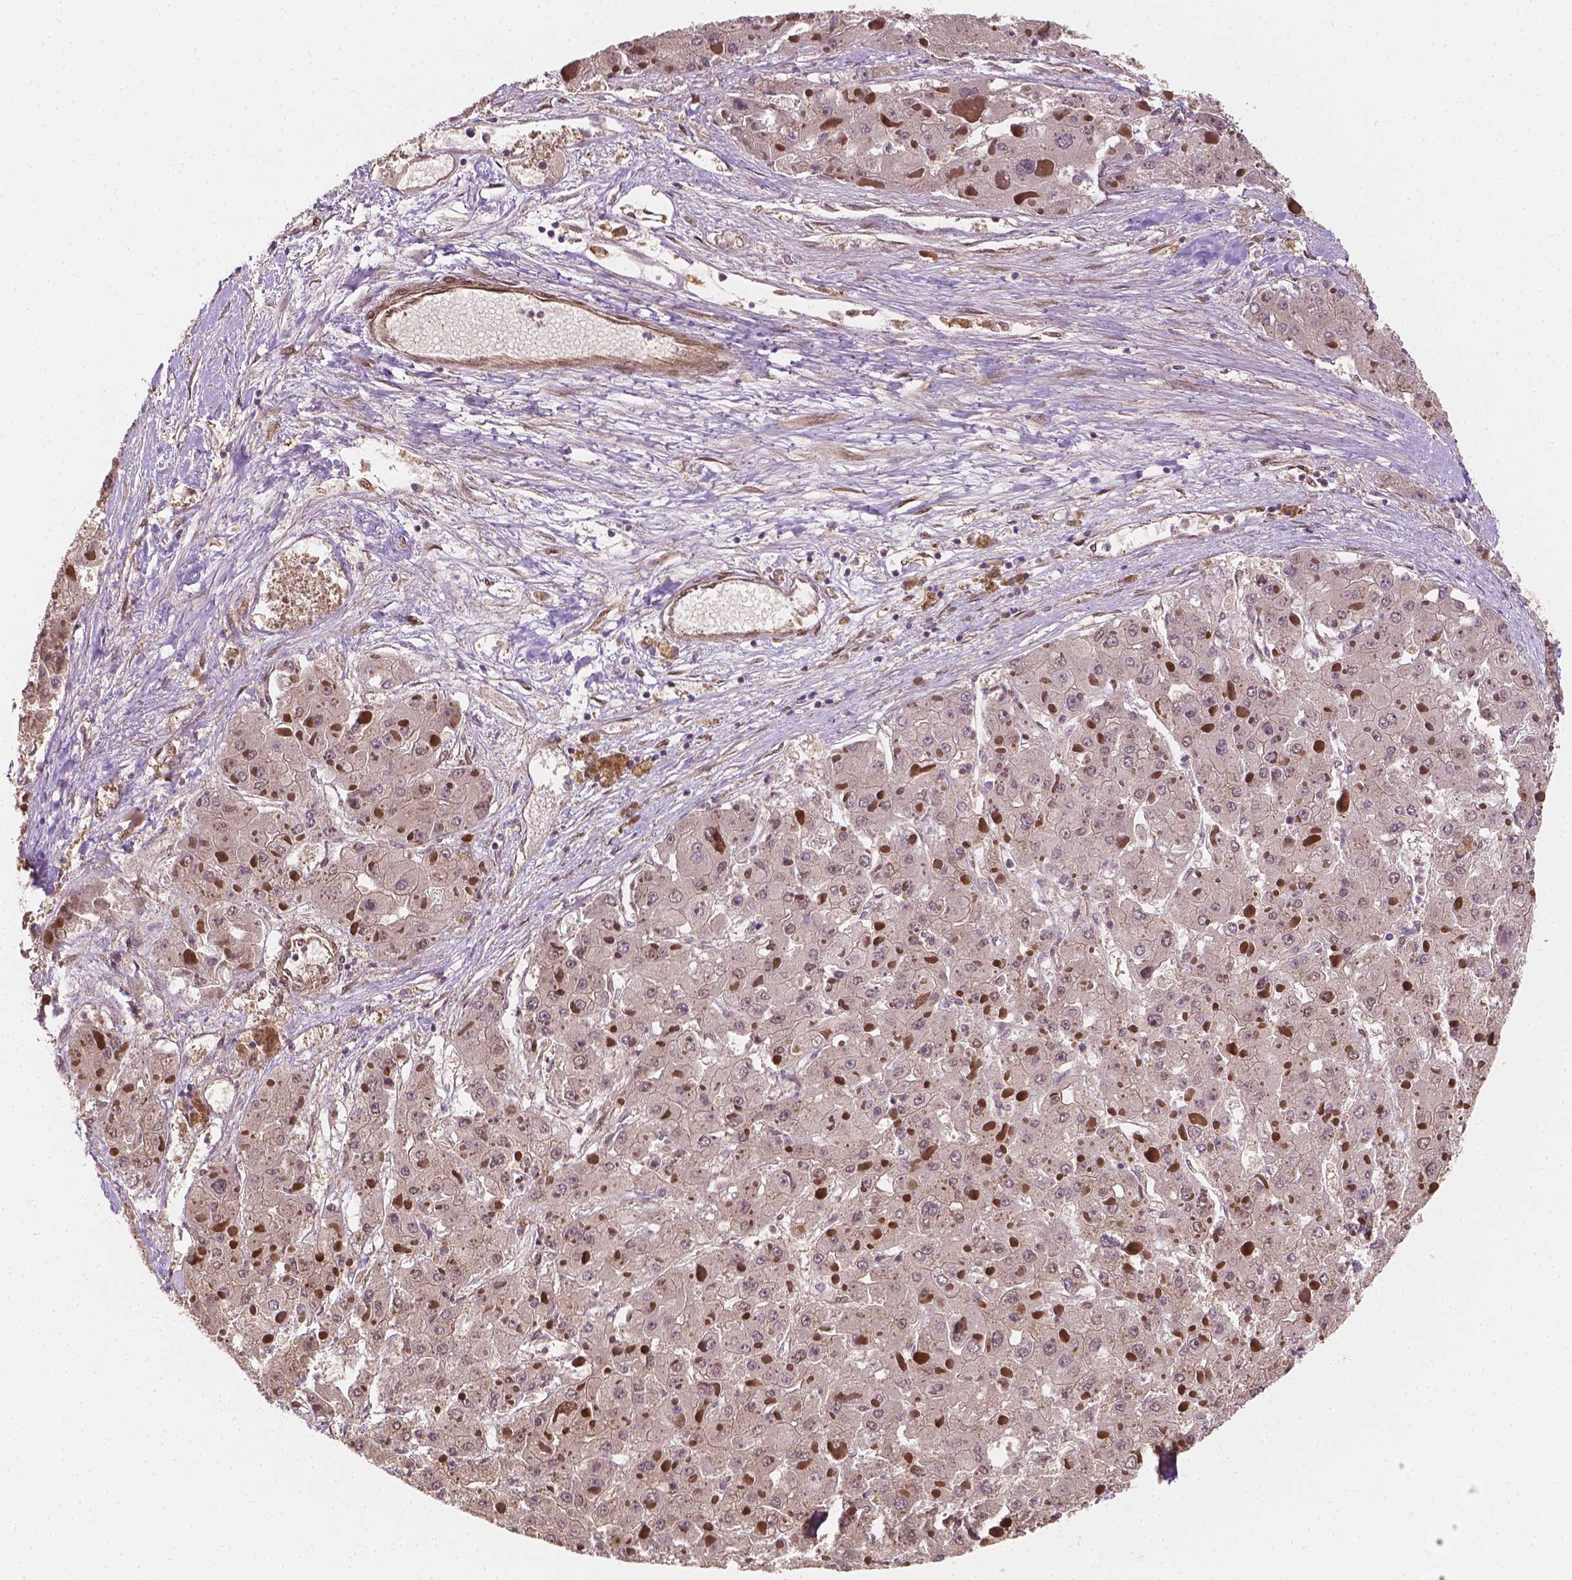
{"staining": {"intensity": "negative", "quantity": "none", "location": "none"}, "tissue": "liver cancer", "cell_type": "Tumor cells", "image_type": "cancer", "snomed": [{"axis": "morphology", "description": "Carcinoma, Hepatocellular, NOS"}, {"axis": "topography", "description": "Liver"}], "caption": "Immunohistochemical staining of human liver hepatocellular carcinoma exhibits no significant positivity in tumor cells.", "gene": "YAP1", "patient": {"sex": "female", "age": 73}}